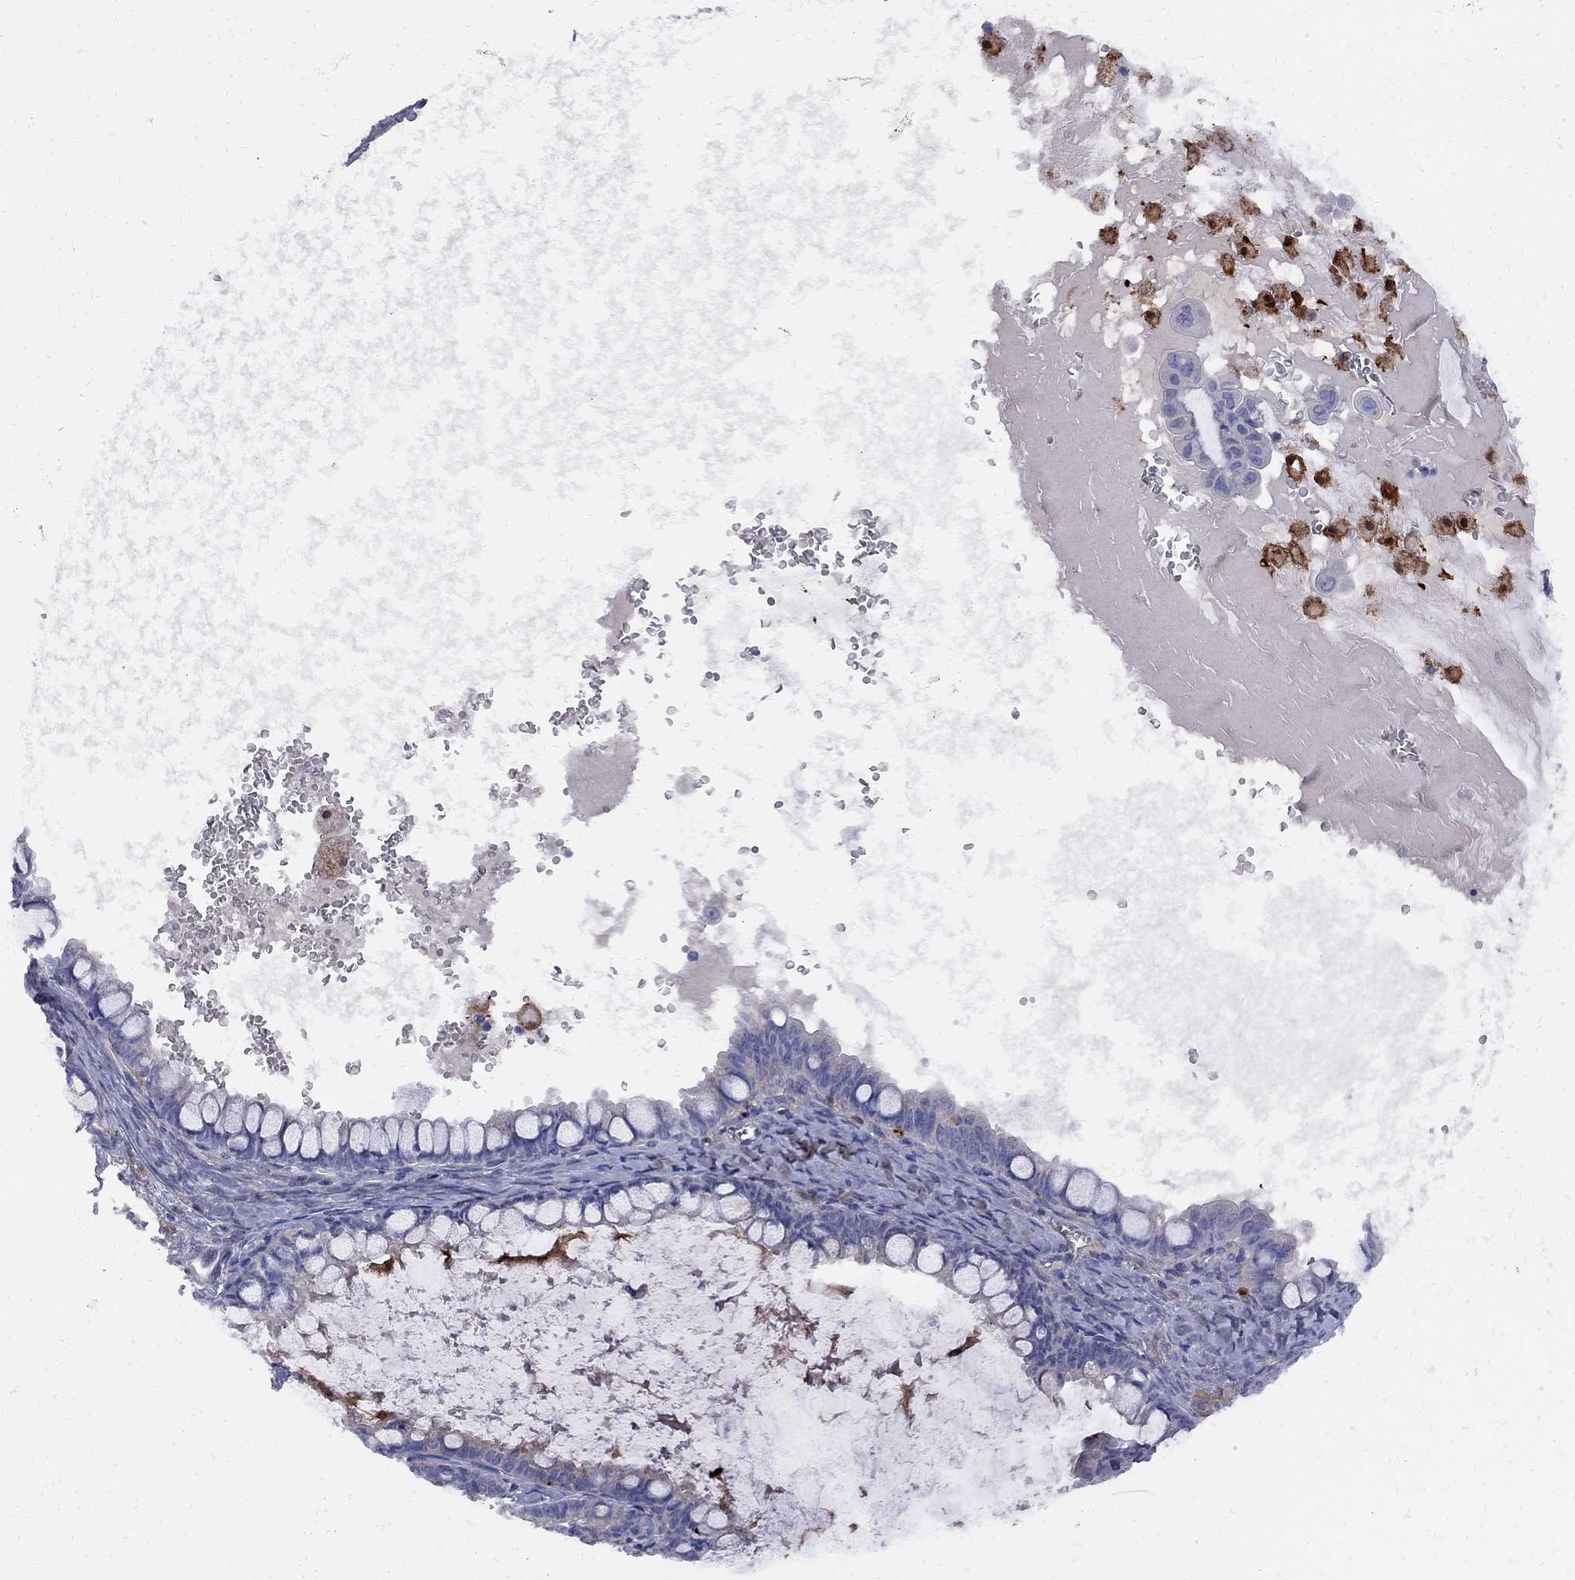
{"staining": {"intensity": "negative", "quantity": "none", "location": "none"}, "tissue": "ovarian cancer", "cell_type": "Tumor cells", "image_type": "cancer", "snomed": [{"axis": "morphology", "description": "Cystadenocarcinoma, mucinous, NOS"}, {"axis": "topography", "description": "Ovary"}], "caption": "Tumor cells show no significant expression in ovarian cancer.", "gene": "MTHFR", "patient": {"sex": "female", "age": 63}}